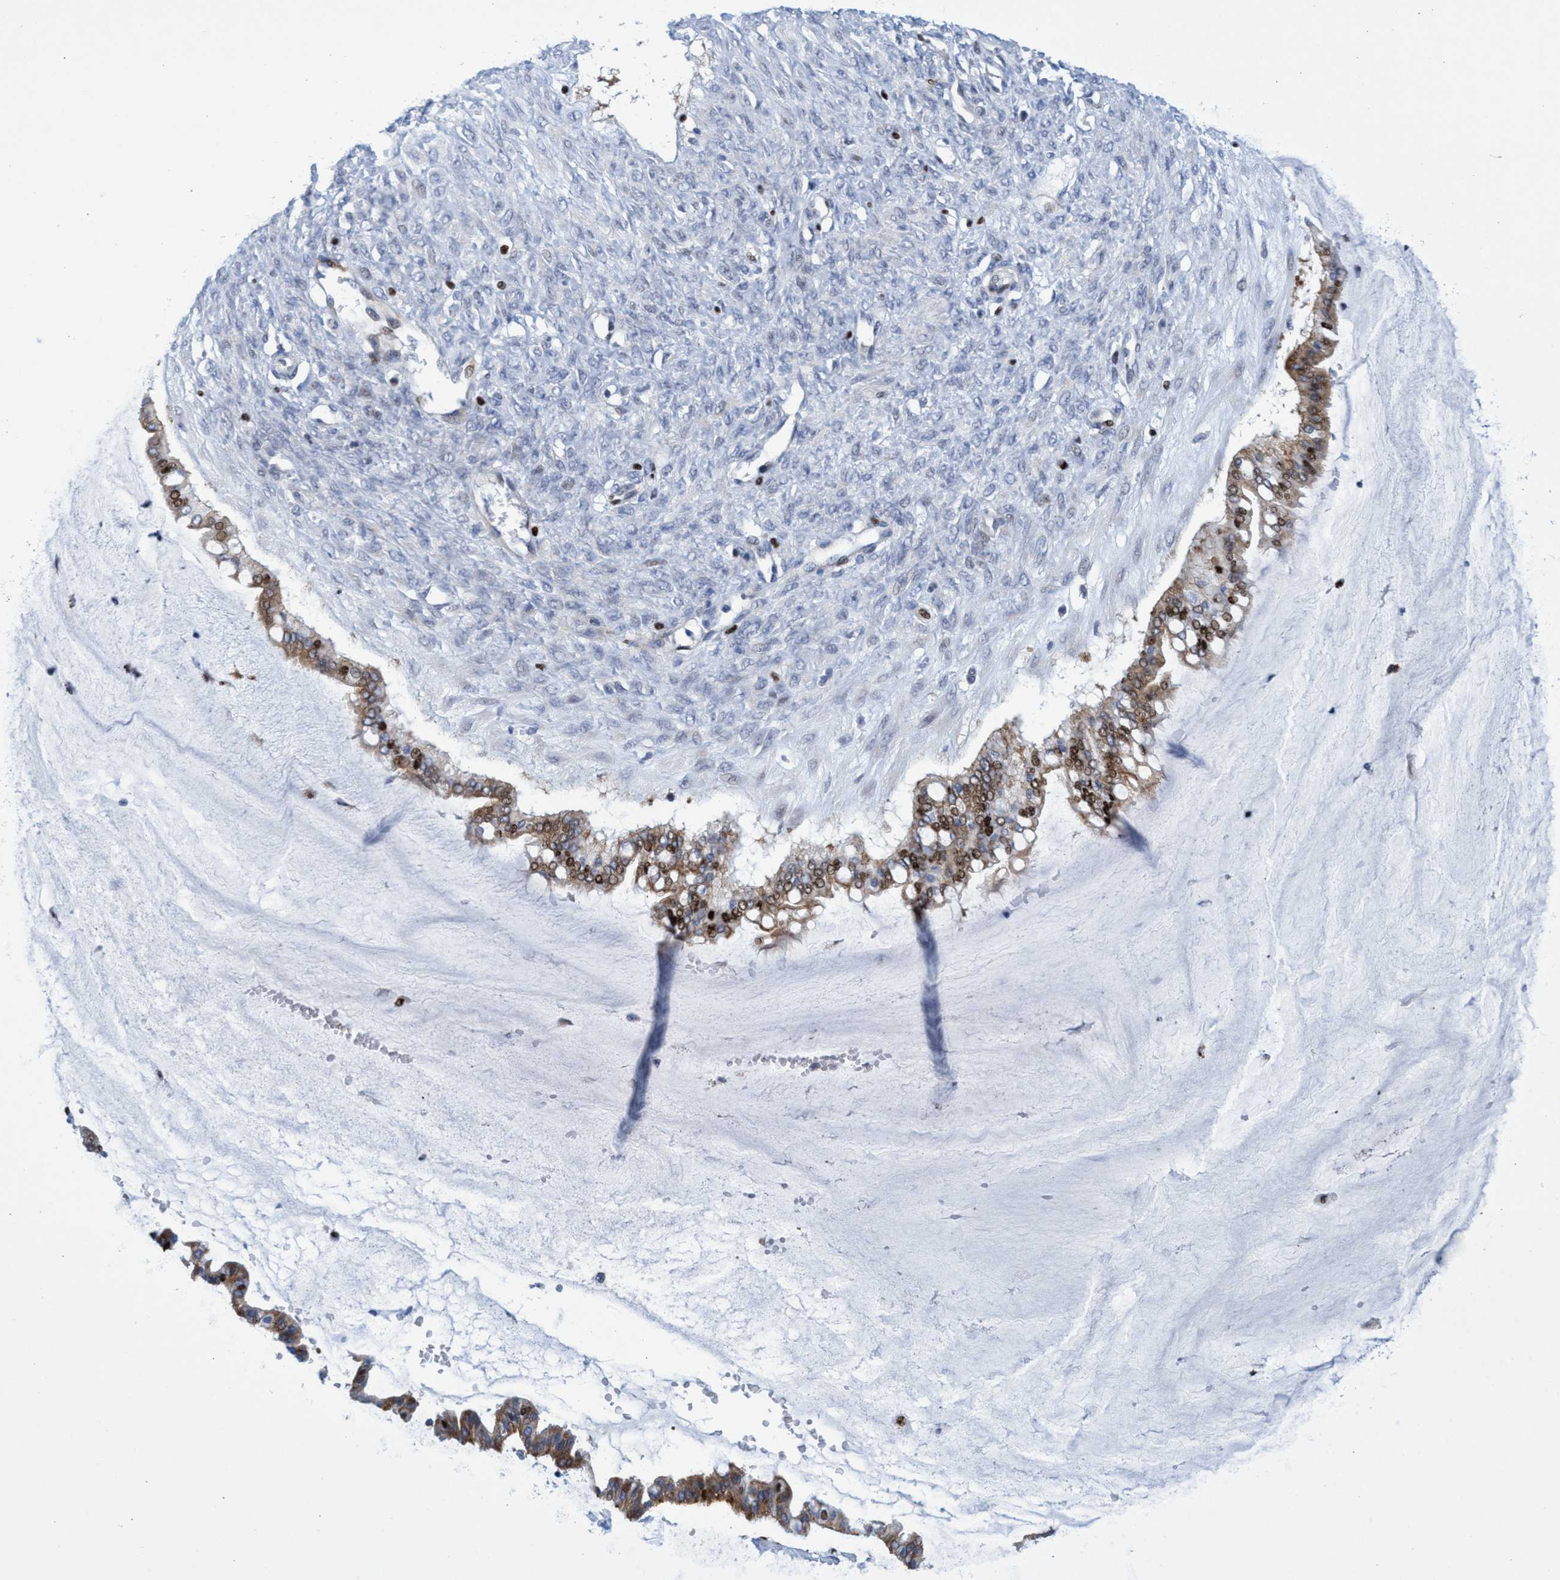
{"staining": {"intensity": "moderate", "quantity": ">75%", "location": "cytoplasmic/membranous,nuclear"}, "tissue": "ovarian cancer", "cell_type": "Tumor cells", "image_type": "cancer", "snomed": [{"axis": "morphology", "description": "Cystadenocarcinoma, mucinous, NOS"}, {"axis": "topography", "description": "Ovary"}], "caption": "Human mucinous cystadenocarcinoma (ovarian) stained with a protein marker shows moderate staining in tumor cells.", "gene": "R3HCC1", "patient": {"sex": "female", "age": 73}}